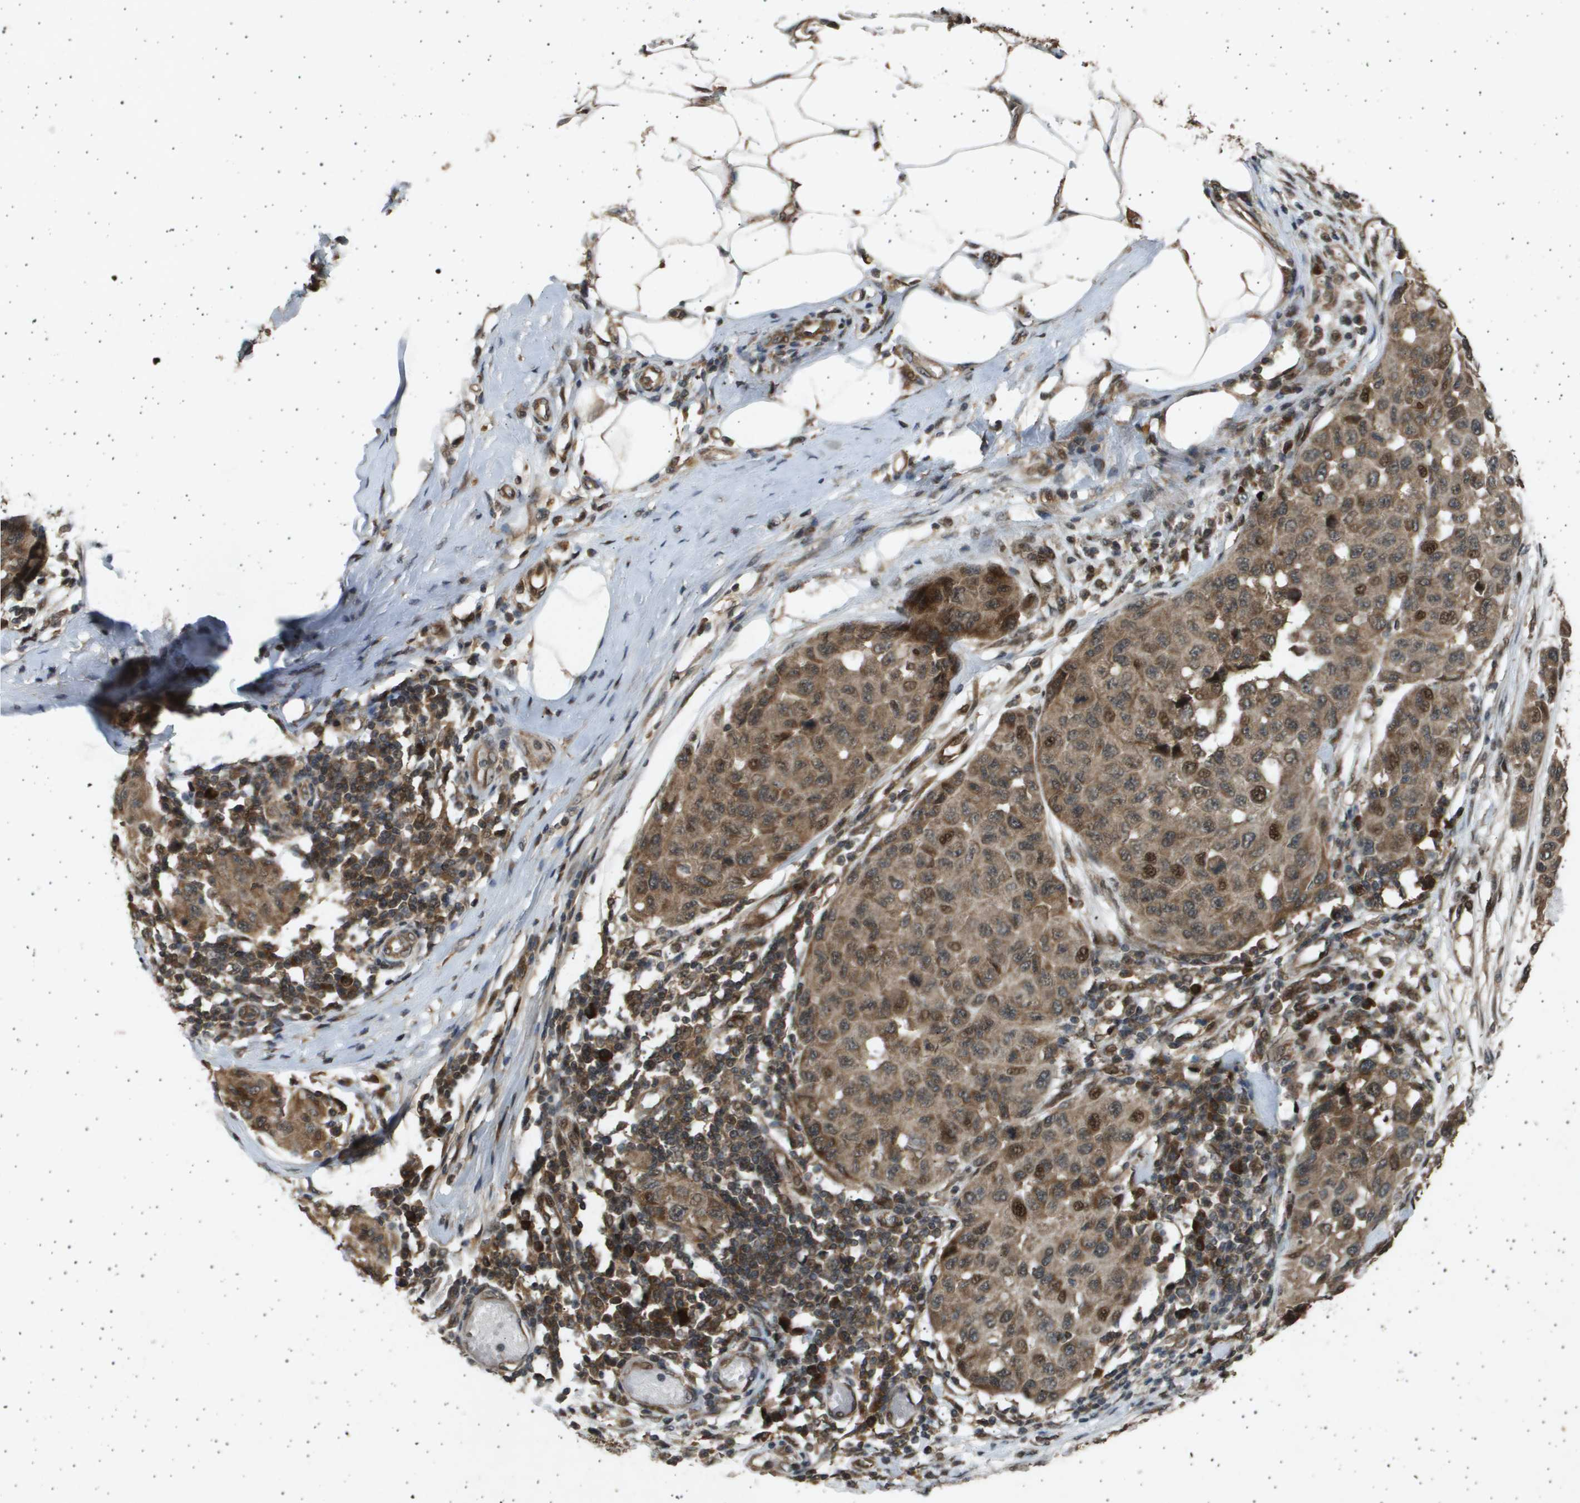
{"staining": {"intensity": "moderate", "quantity": ">75%", "location": "cytoplasmic/membranous,nuclear"}, "tissue": "melanoma", "cell_type": "Tumor cells", "image_type": "cancer", "snomed": [{"axis": "morphology", "description": "Normal tissue, NOS"}, {"axis": "morphology", "description": "Malignant melanoma, NOS"}, {"axis": "topography", "description": "Skin"}], "caption": "IHC image of malignant melanoma stained for a protein (brown), which displays medium levels of moderate cytoplasmic/membranous and nuclear staining in about >75% of tumor cells.", "gene": "TNRC6A", "patient": {"sex": "male", "age": 62}}